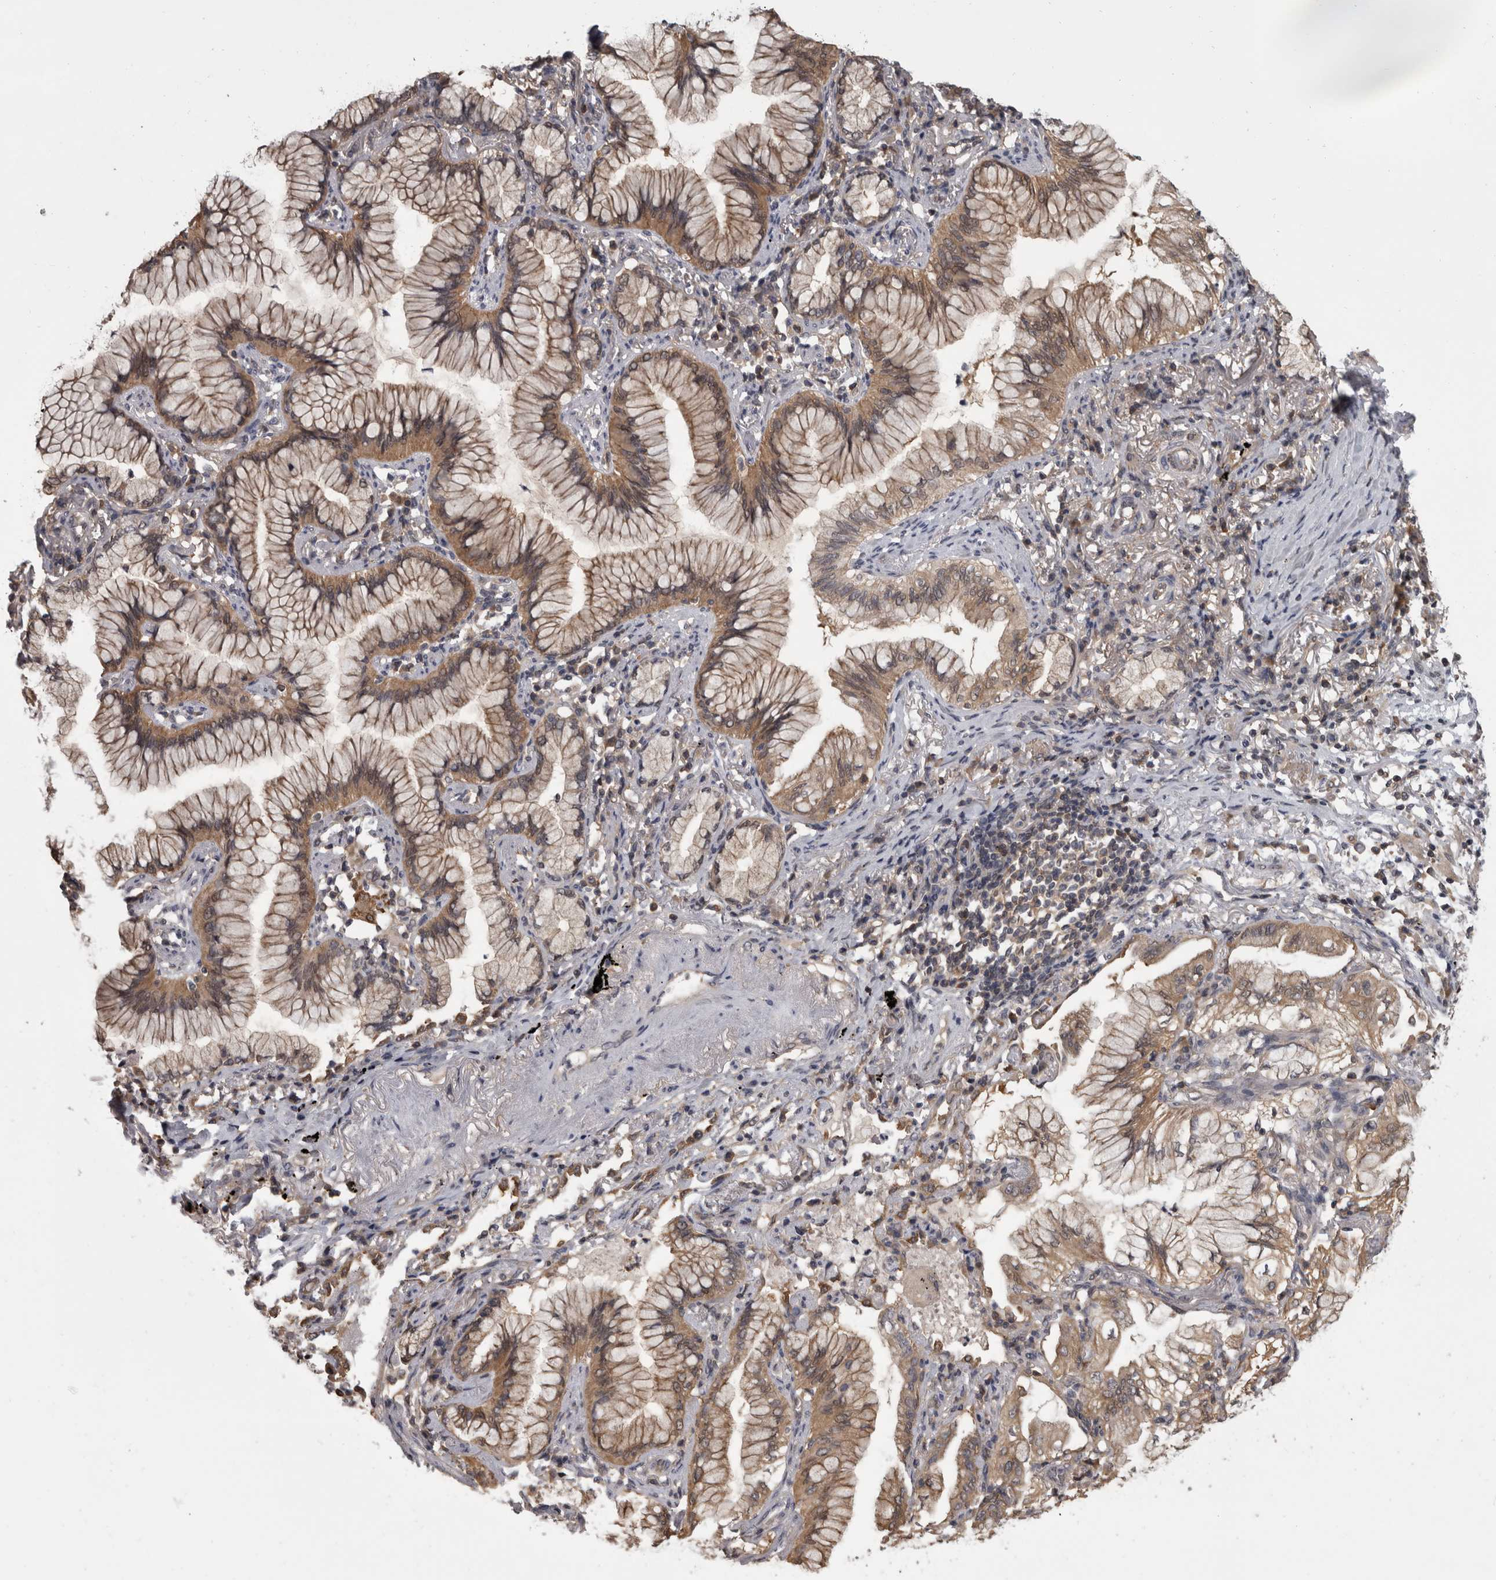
{"staining": {"intensity": "moderate", "quantity": ">75%", "location": "cytoplasmic/membranous"}, "tissue": "lung cancer", "cell_type": "Tumor cells", "image_type": "cancer", "snomed": [{"axis": "morphology", "description": "Adenocarcinoma, NOS"}, {"axis": "topography", "description": "Lung"}], "caption": "A brown stain highlights moderate cytoplasmic/membranous expression of a protein in adenocarcinoma (lung) tumor cells.", "gene": "APRT", "patient": {"sex": "female", "age": 70}}